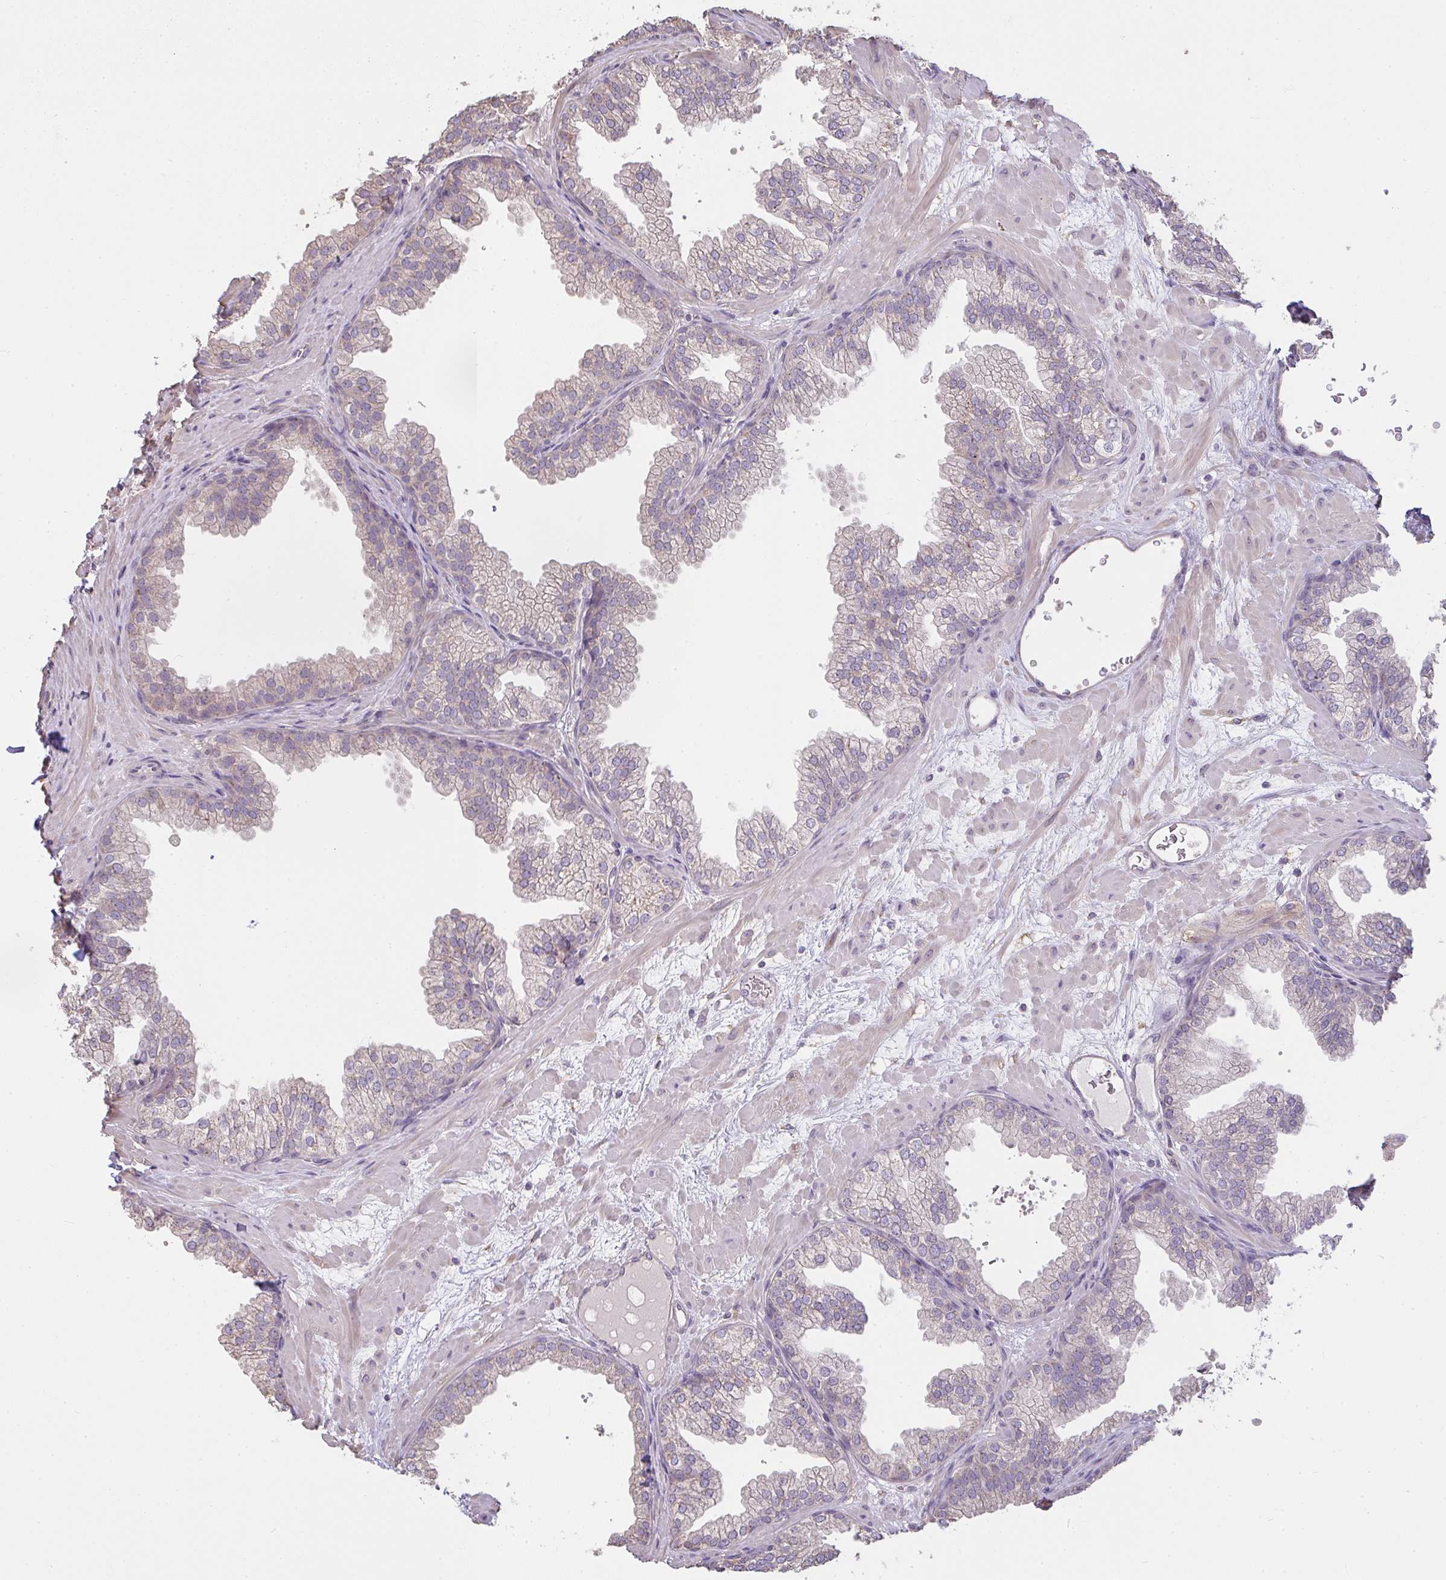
{"staining": {"intensity": "weak", "quantity": "25%-75%", "location": "cytoplasmic/membranous"}, "tissue": "prostate", "cell_type": "Glandular cells", "image_type": "normal", "snomed": [{"axis": "morphology", "description": "Normal tissue, NOS"}, {"axis": "topography", "description": "Prostate"}], "caption": "Benign prostate displays weak cytoplasmic/membranous positivity in approximately 25%-75% of glandular cells (Brightfield microscopy of DAB IHC at high magnification)..", "gene": "BRINP3", "patient": {"sex": "male", "age": 37}}